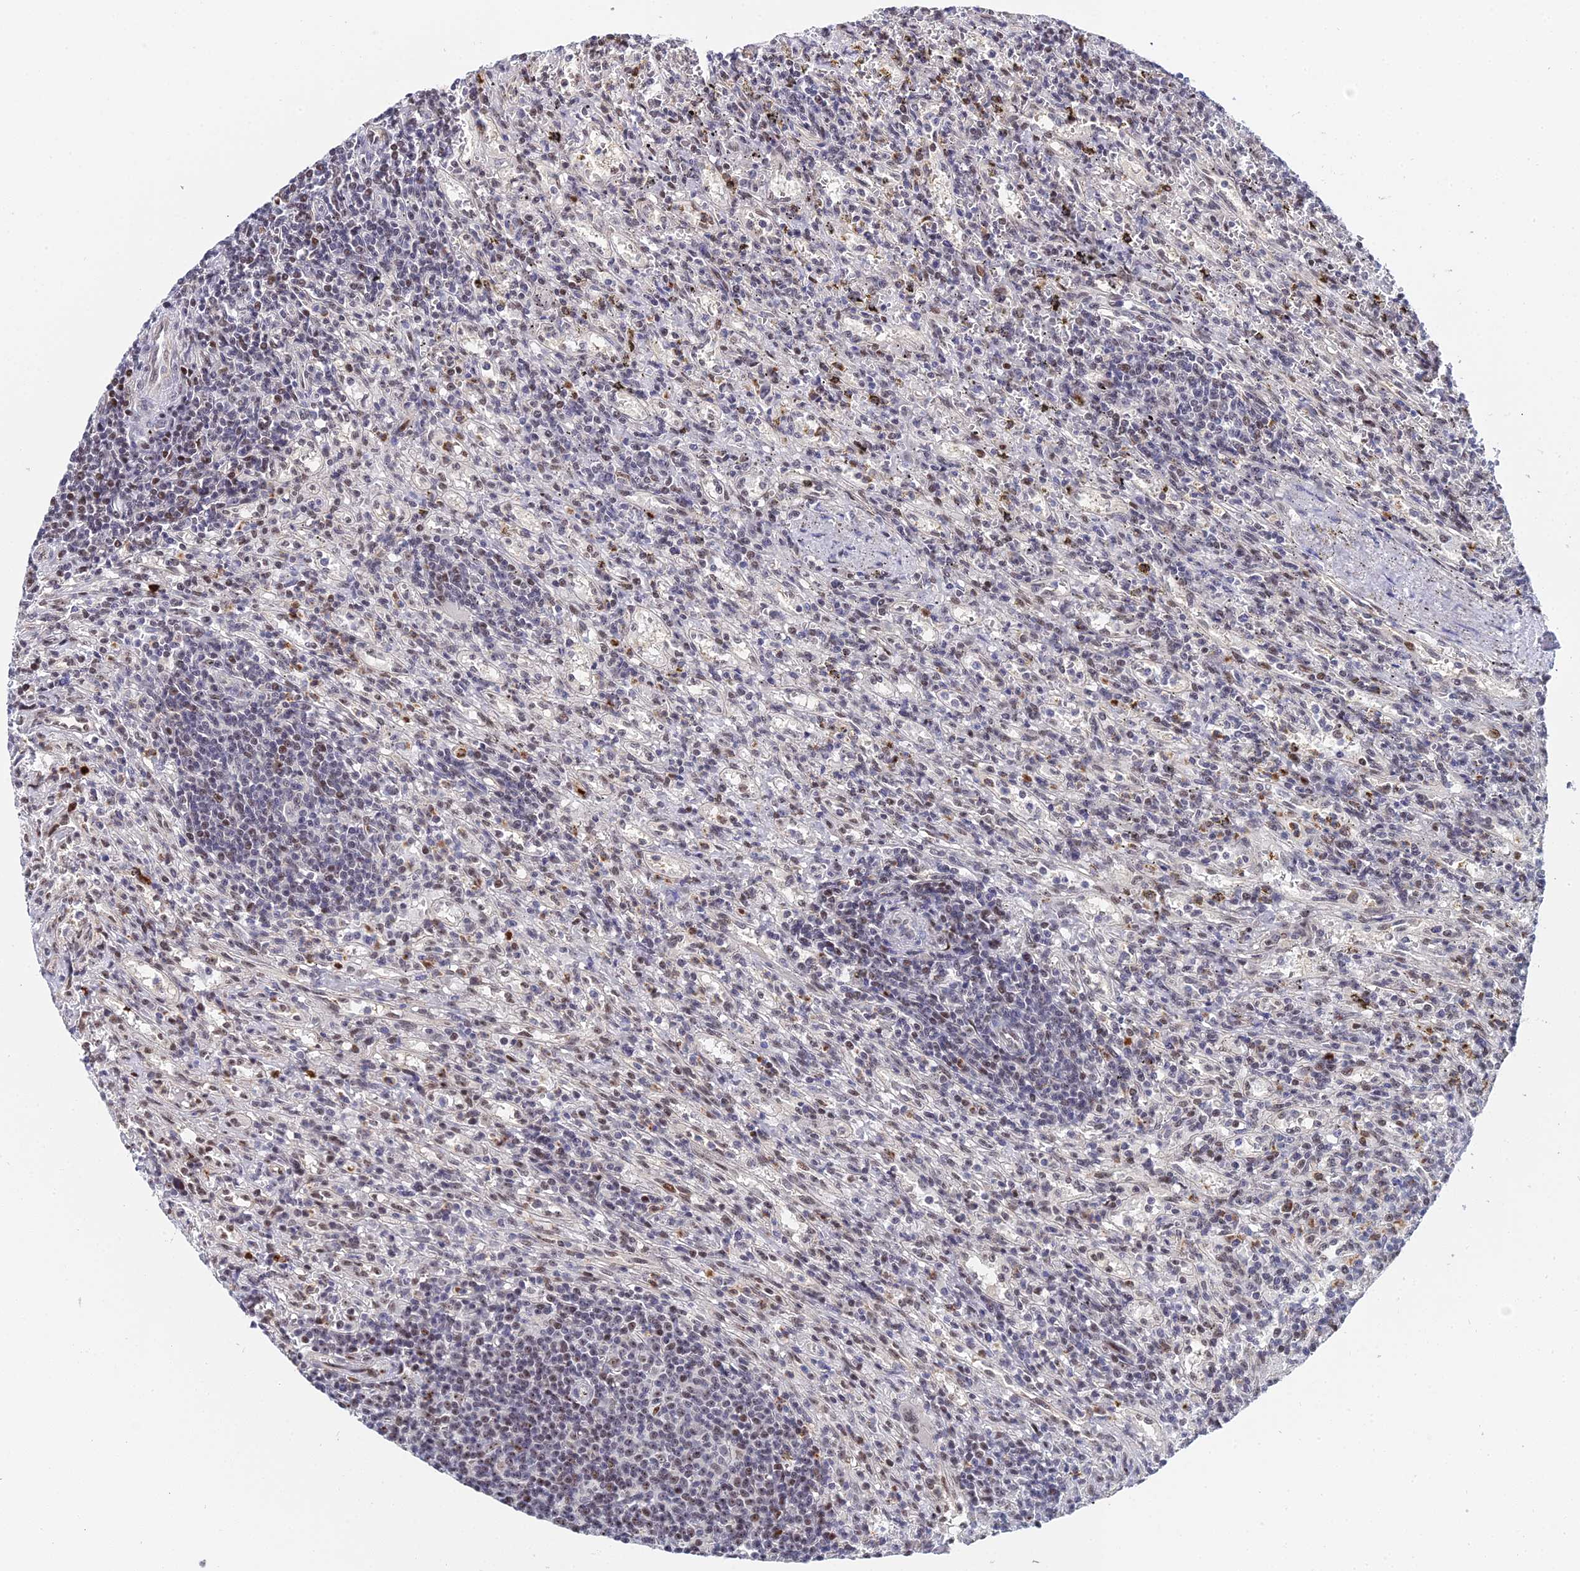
{"staining": {"intensity": "moderate", "quantity": "25%-75%", "location": "nuclear"}, "tissue": "lymphoma", "cell_type": "Tumor cells", "image_type": "cancer", "snomed": [{"axis": "morphology", "description": "Malignant lymphoma, non-Hodgkin's type, Low grade"}, {"axis": "topography", "description": "Spleen"}], "caption": "Immunohistochemical staining of human lymphoma shows medium levels of moderate nuclear protein positivity in about 25%-75% of tumor cells.", "gene": "TIFA", "patient": {"sex": "male", "age": 76}}